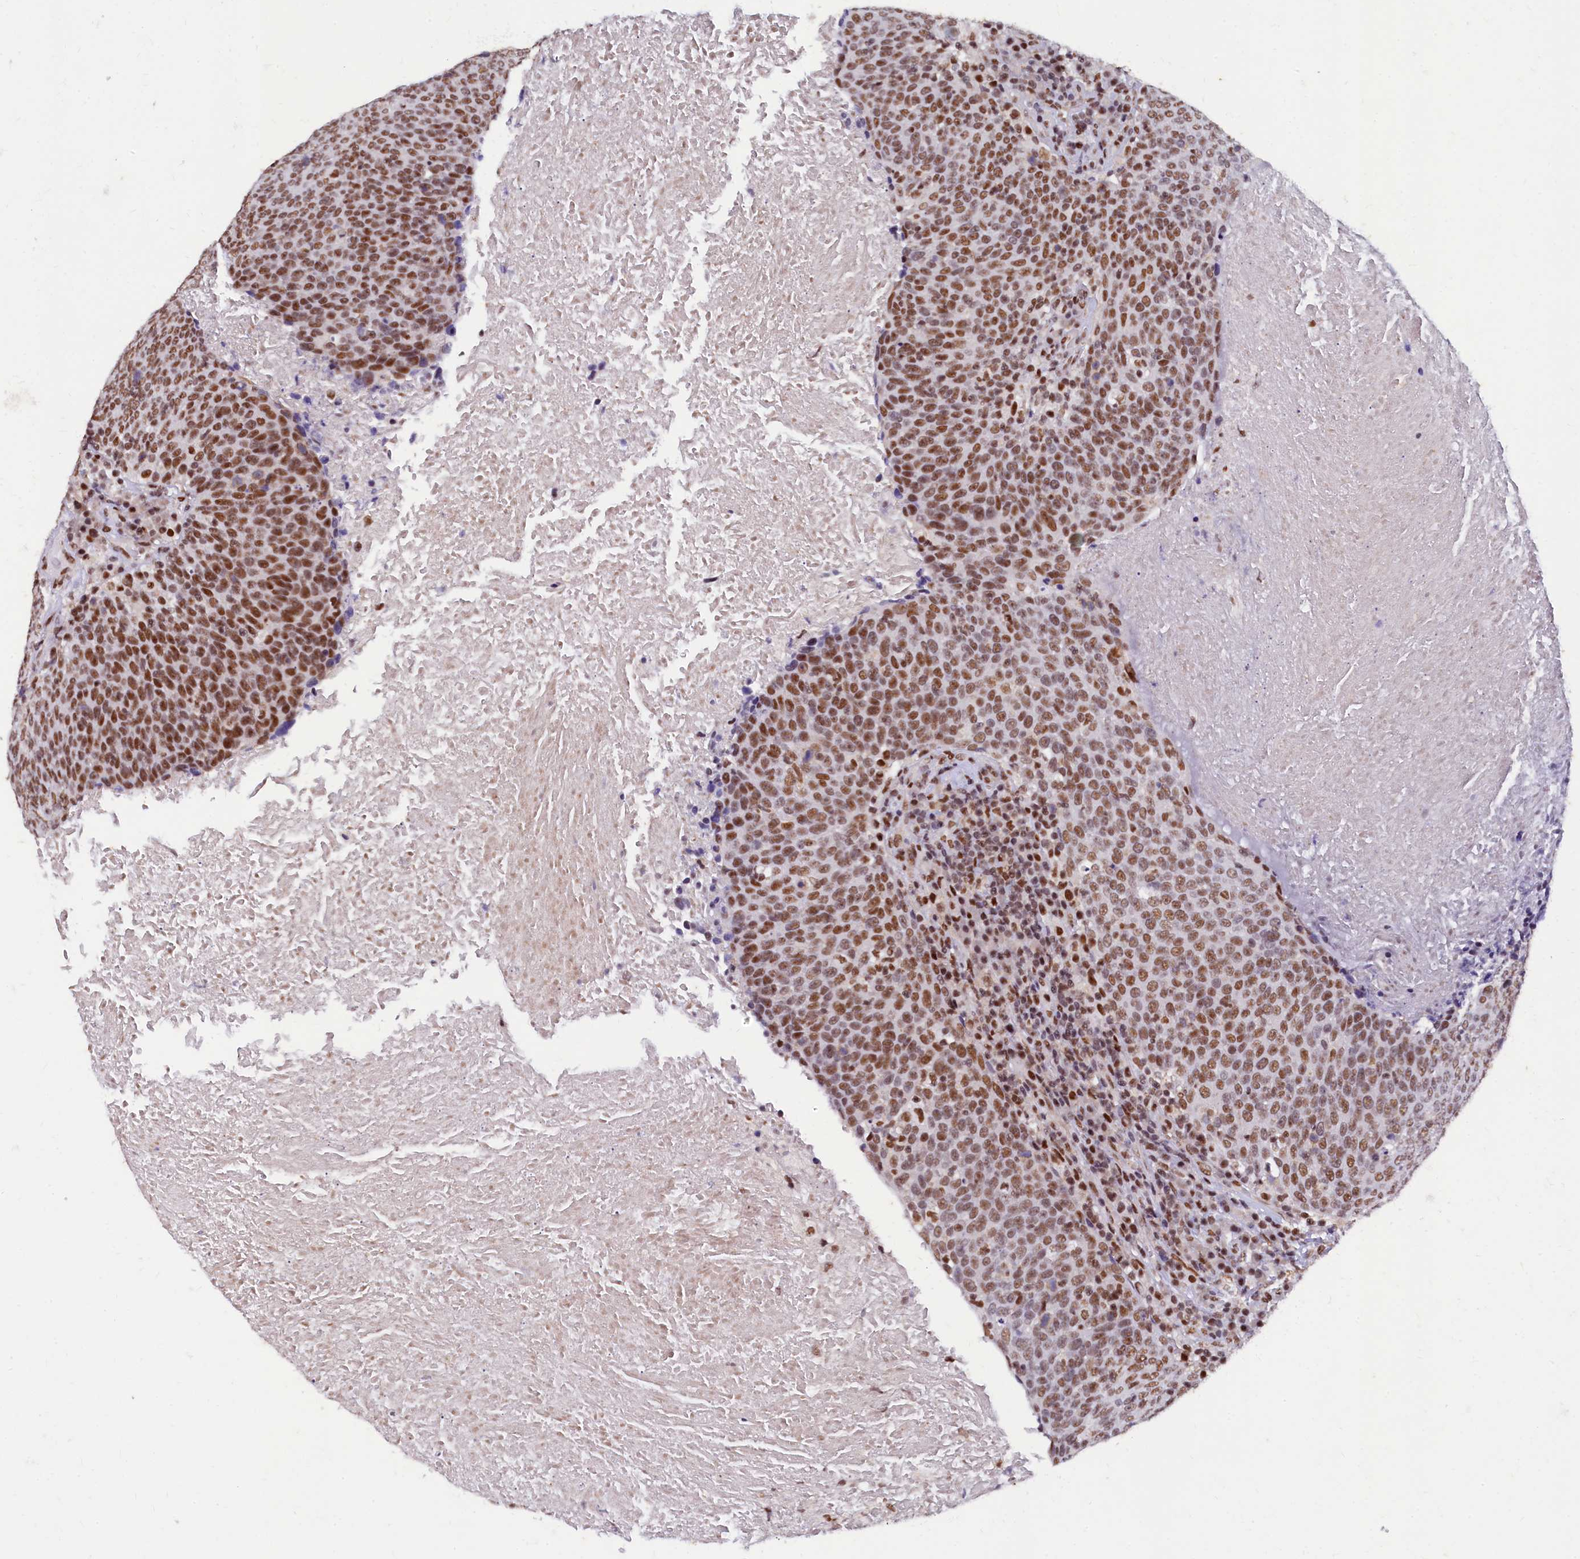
{"staining": {"intensity": "moderate", "quantity": ">75%", "location": "nuclear"}, "tissue": "head and neck cancer", "cell_type": "Tumor cells", "image_type": "cancer", "snomed": [{"axis": "morphology", "description": "Squamous cell carcinoma, NOS"}, {"axis": "morphology", "description": "Squamous cell carcinoma, metastatic, NOS"}, {"axis": "topography", "description": "Lymph node"}, {"axis": "topography", "description": "Head-Neck"}], "caption": "Head and neck cancer stained with a protein marker shows moderate staining in tumor cells.", "gene": "CPSF7", "patient": {"sex": "male", "age": 62}}